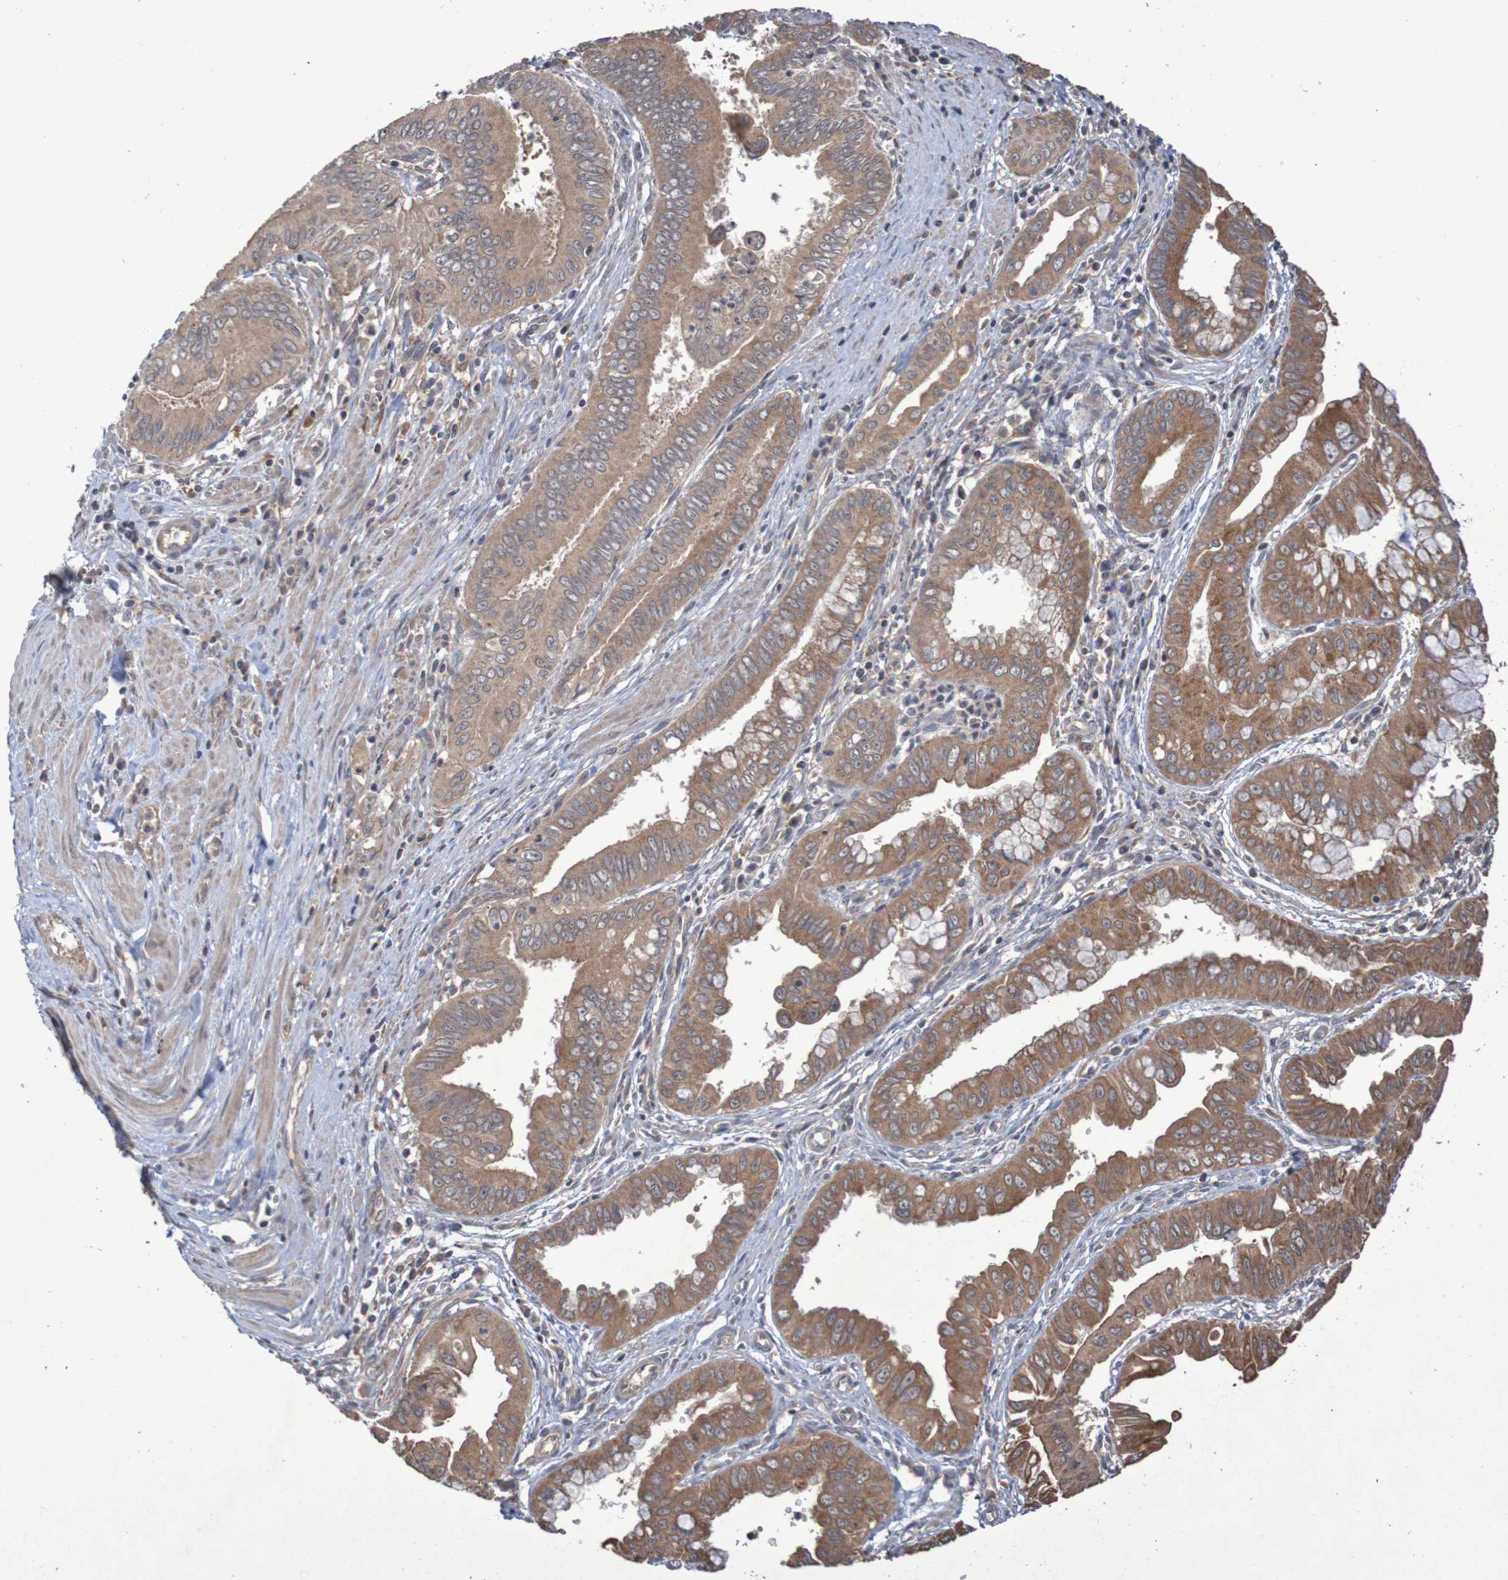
{"staining": {"intensity": "moderate", "quantity": ">75%", "location": "cytoplasmic/membranous"}, "tissue": "pancreatic cancer", "cell_type": "Tumor cells", "image_type": "cancer", "snomed": [{"axis": "morphology", "description": "Normal tissue, NOS"}, {"axis": "topography", "description": "Lymph node"}], "caption": "Immunohistochemical staining of pancreatic cancer reveals moderate cytoplasmic/membranous protein staining in about >75% of tumor cells. The protein is stained brown, and the nuclei are stained in blue (DAB (3,3'-diaminobenzidine) IHC with brightfield microscopy, high magnification).", "gene": "PHYH", "patient": {"sex": "male", "age": 50}}